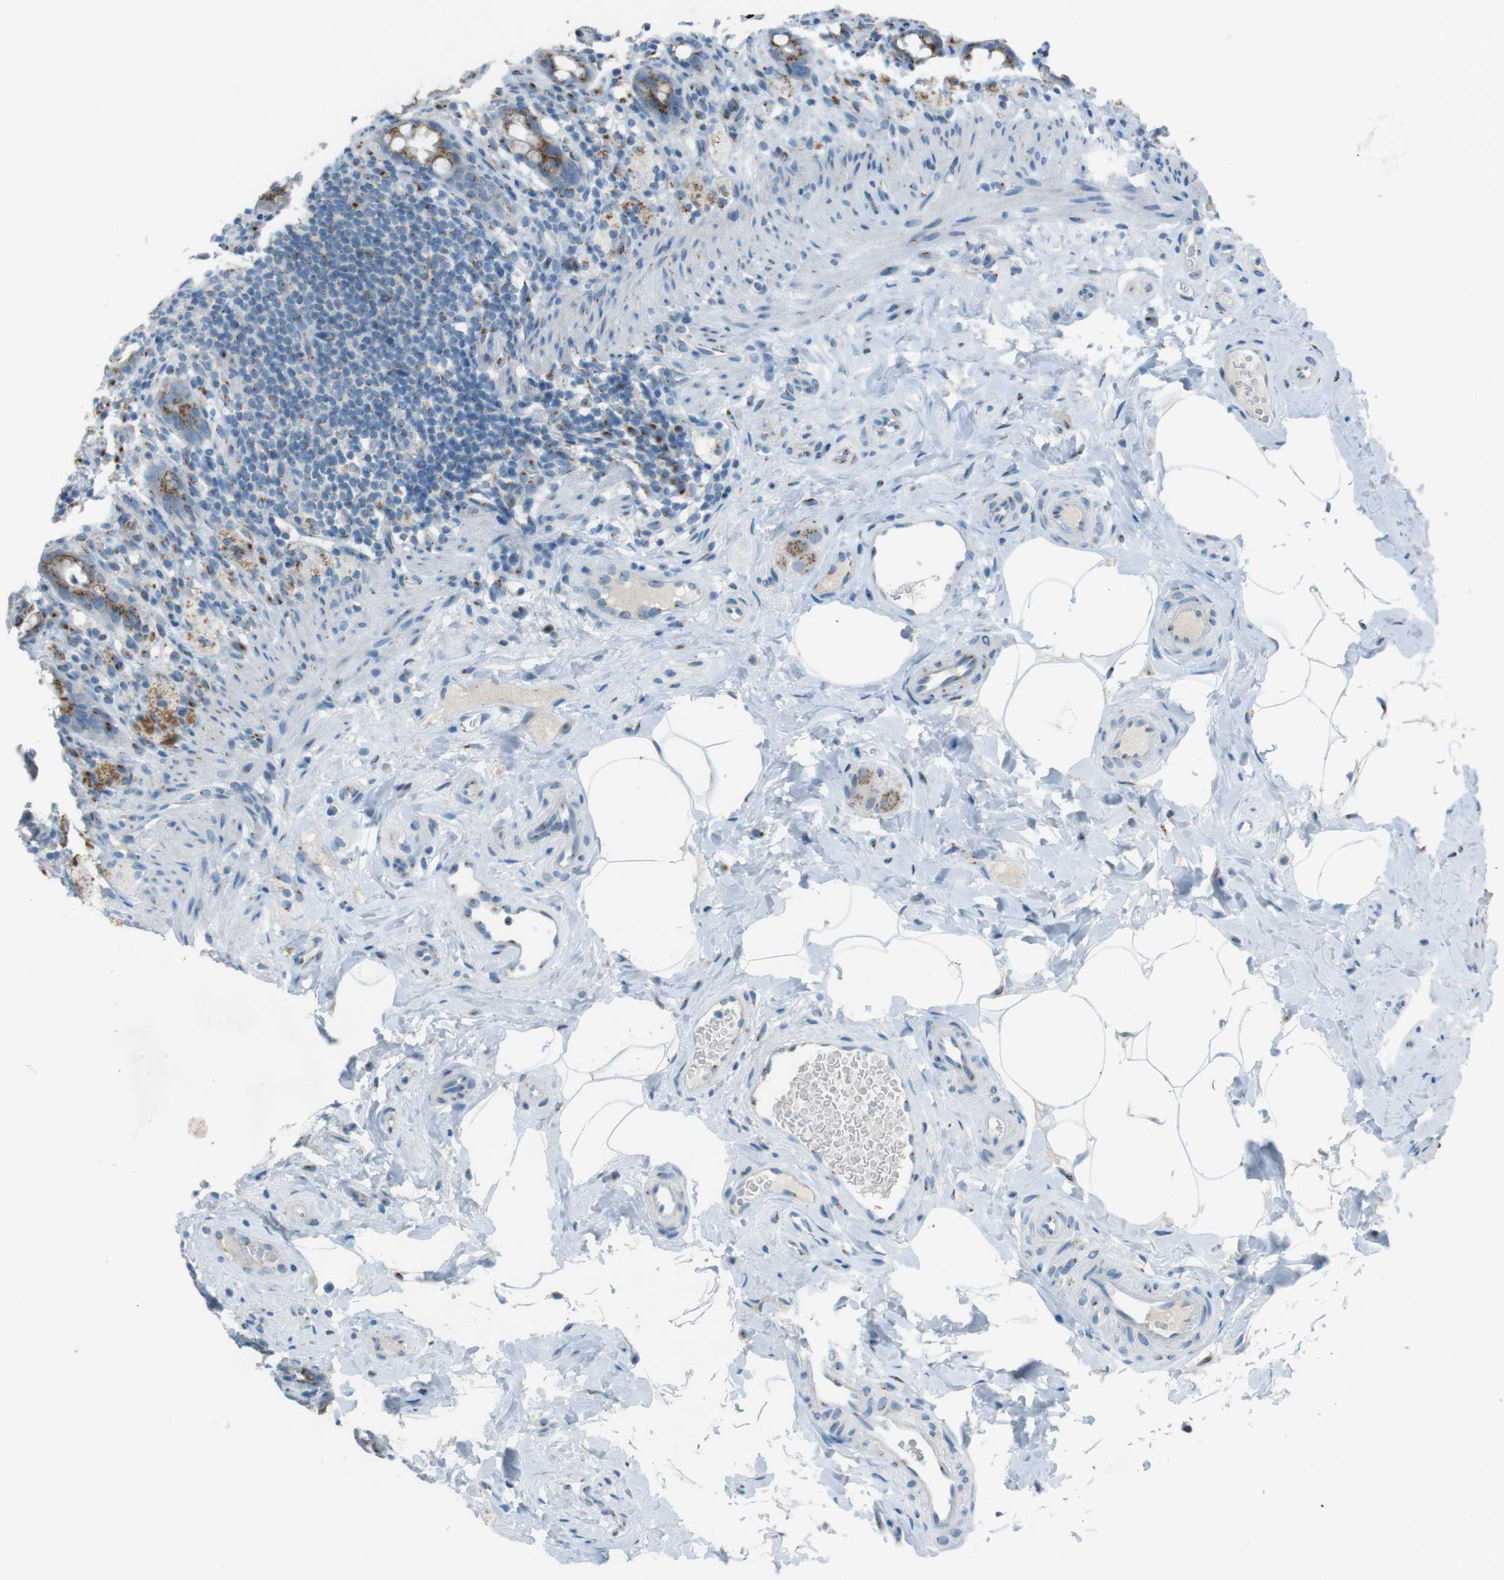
{"staining": {"intensity": "moderate", "quantity": ">75%", "location": "cytoplasmic/membranous"}, "tissue": "rectum", "cell_type": "Glandular cells", "image_type": "normal", "snomed": [{"axis": "morphology", "description": "Normal tissue, NOS"}, {"axis": "topography", "description": "Rectum"}], "caption": "A brown stain shows moderate cytoplasmic/membranous positivity of a protein in glandular cells of benign human rectum. The staining is performed using DAB (3,3'-diaminobenzidine) brown chromogen to label protein expression. The nuclei are counter-stained blue using hematoxylin.", "gene": "TXNDC15", "patient": {"sex": "male", "age": 44}}